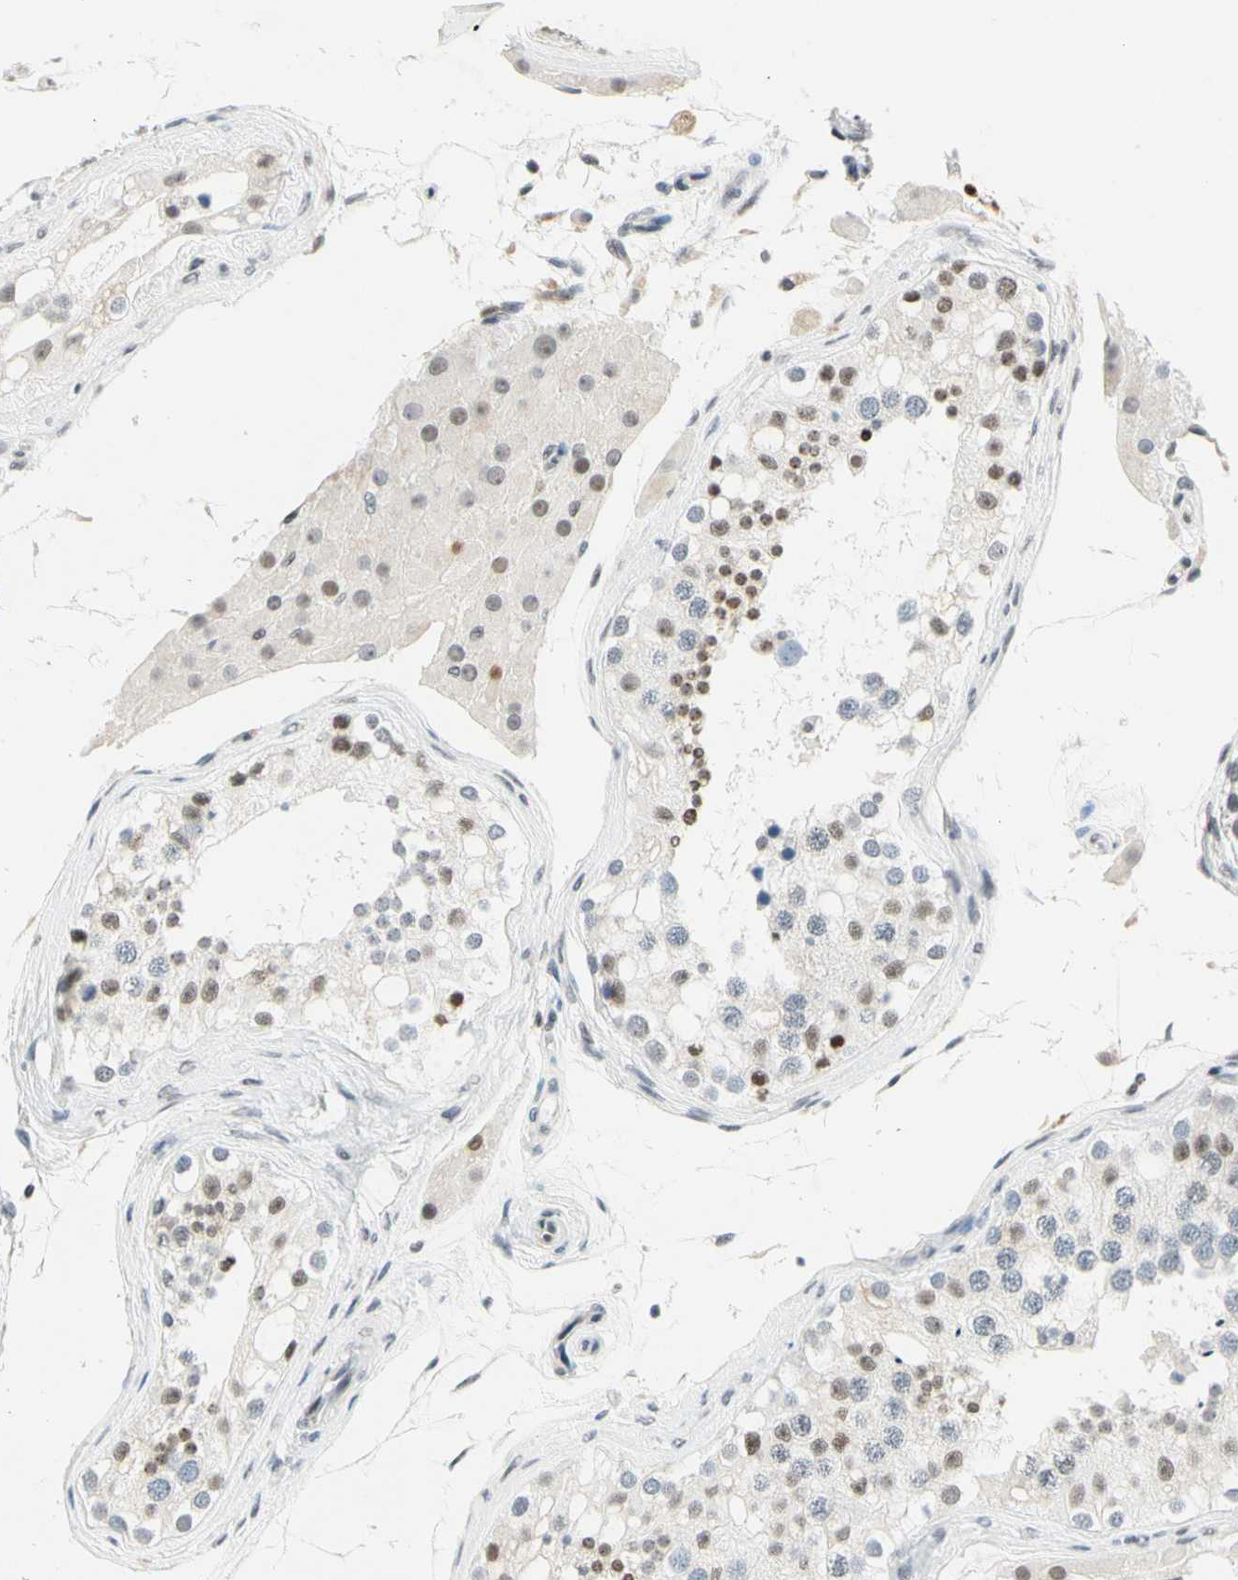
{"staining": {"intensity": "strong", "quantity": "25%-75%", "location": "nuclear"}, "tissue": "testis", "cell_type": "Cells in seminiferous ducts", "image_type": "normal", "snomed": [{"axis": "morphology", "description": "Normal tissue, NOS"}, {"axis": "topography", "description": "Testis"}], "caption": "Immunohistochemical staining of benign human testis shows 25%-75% levels of strong nuclear protein positivity in about 25%-75% of cells in seminiferous ducts.", "gene": "ZSCAN16", "patient": {"sex": "male", "age": 68}}